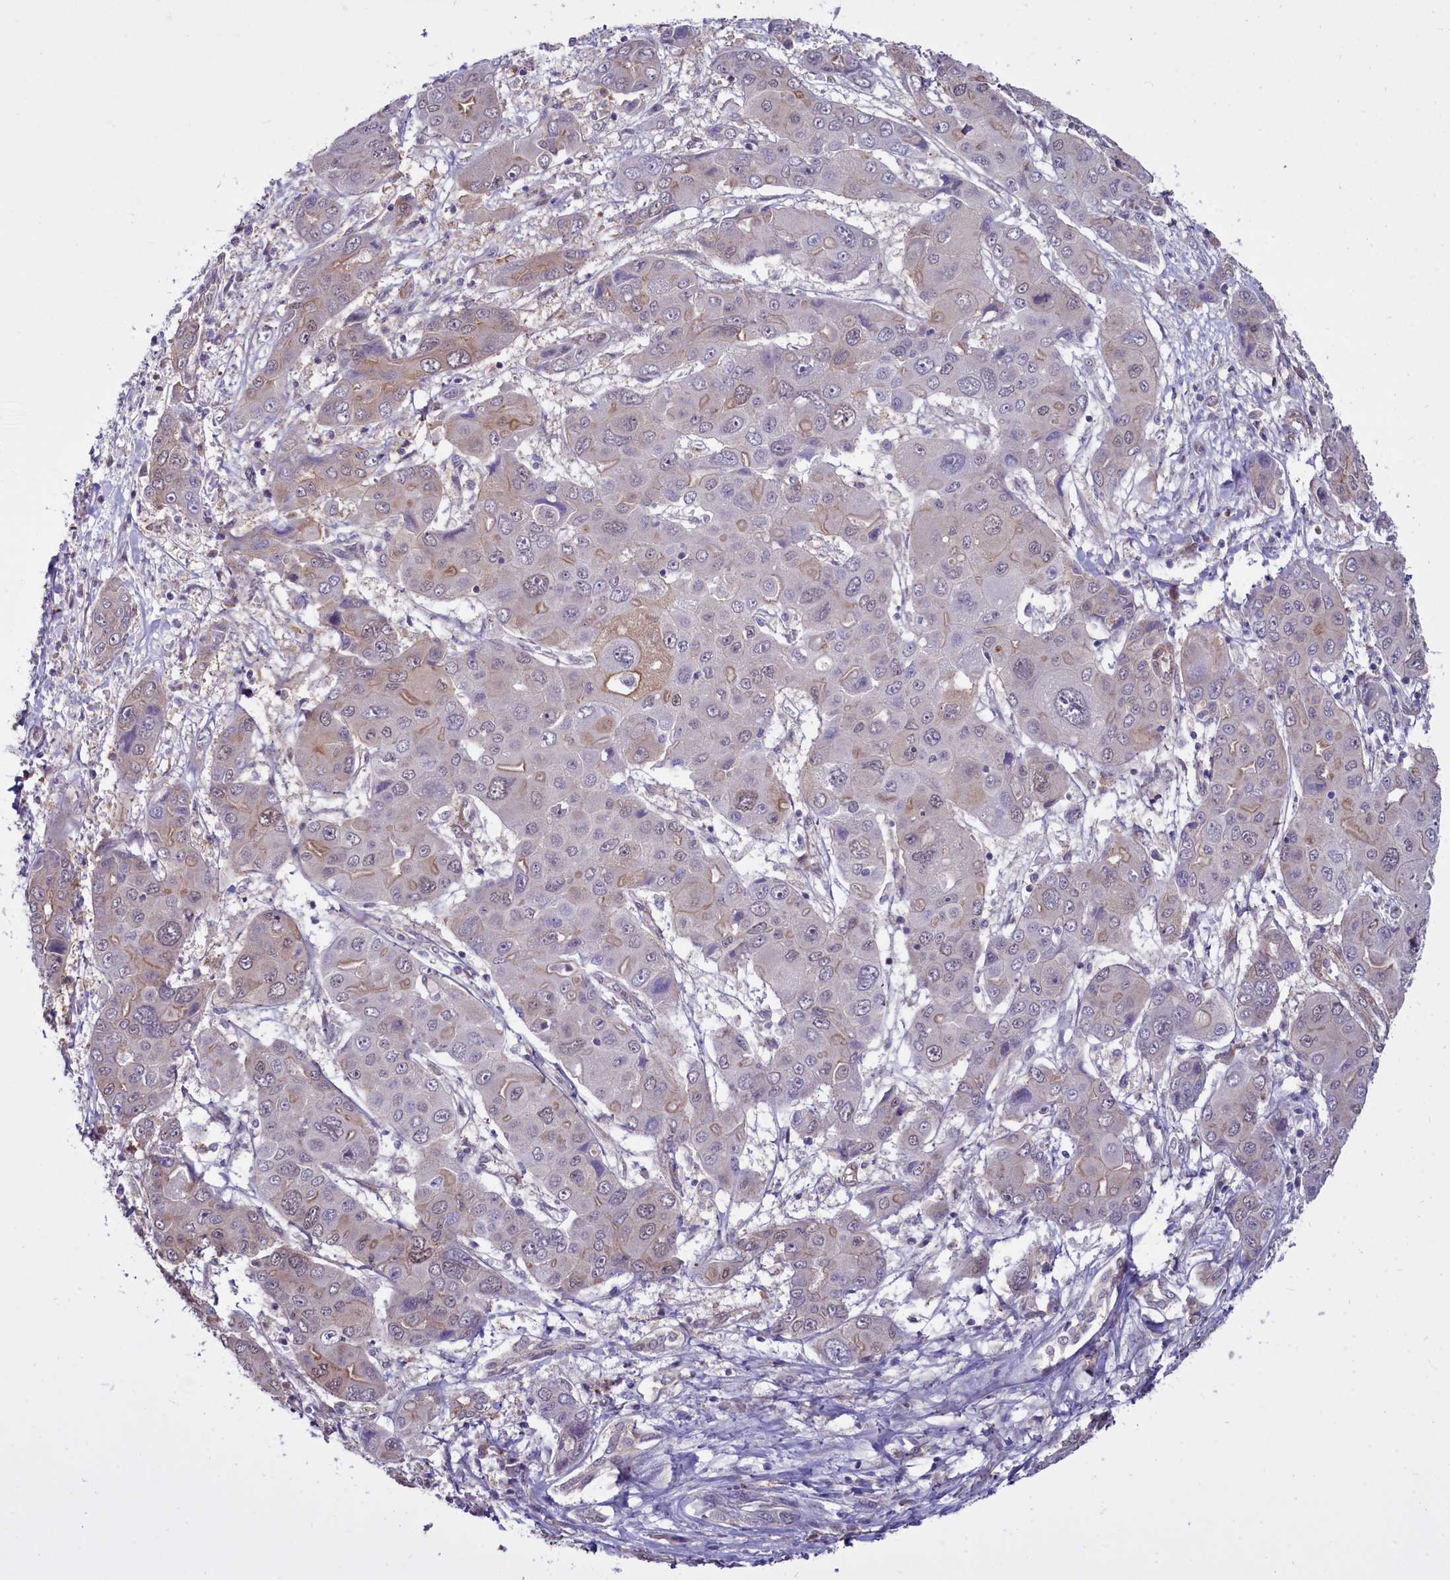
{"staining": {"intensity": "weak", "quantity": "<25%", "location": "cytoplasmic/membranous"}, "tissue": "liver cancer", "cell_type": "Tumor cells", "image_type": "cancer", "snomed": [{"axis": "morphology", "description": "Cholangiocarcinoma"}, {"axis": "topography", "description": "Liver"}], "caption": "This photomicrograph is of cholangiocarcinoma (liver) stained with IHC to label a protein in brown with the nuclei are counter-stained blue. There is no staining in tumor cells.", "gene": "BCAR1", "patient": {"sex": "male", "age": 67}}